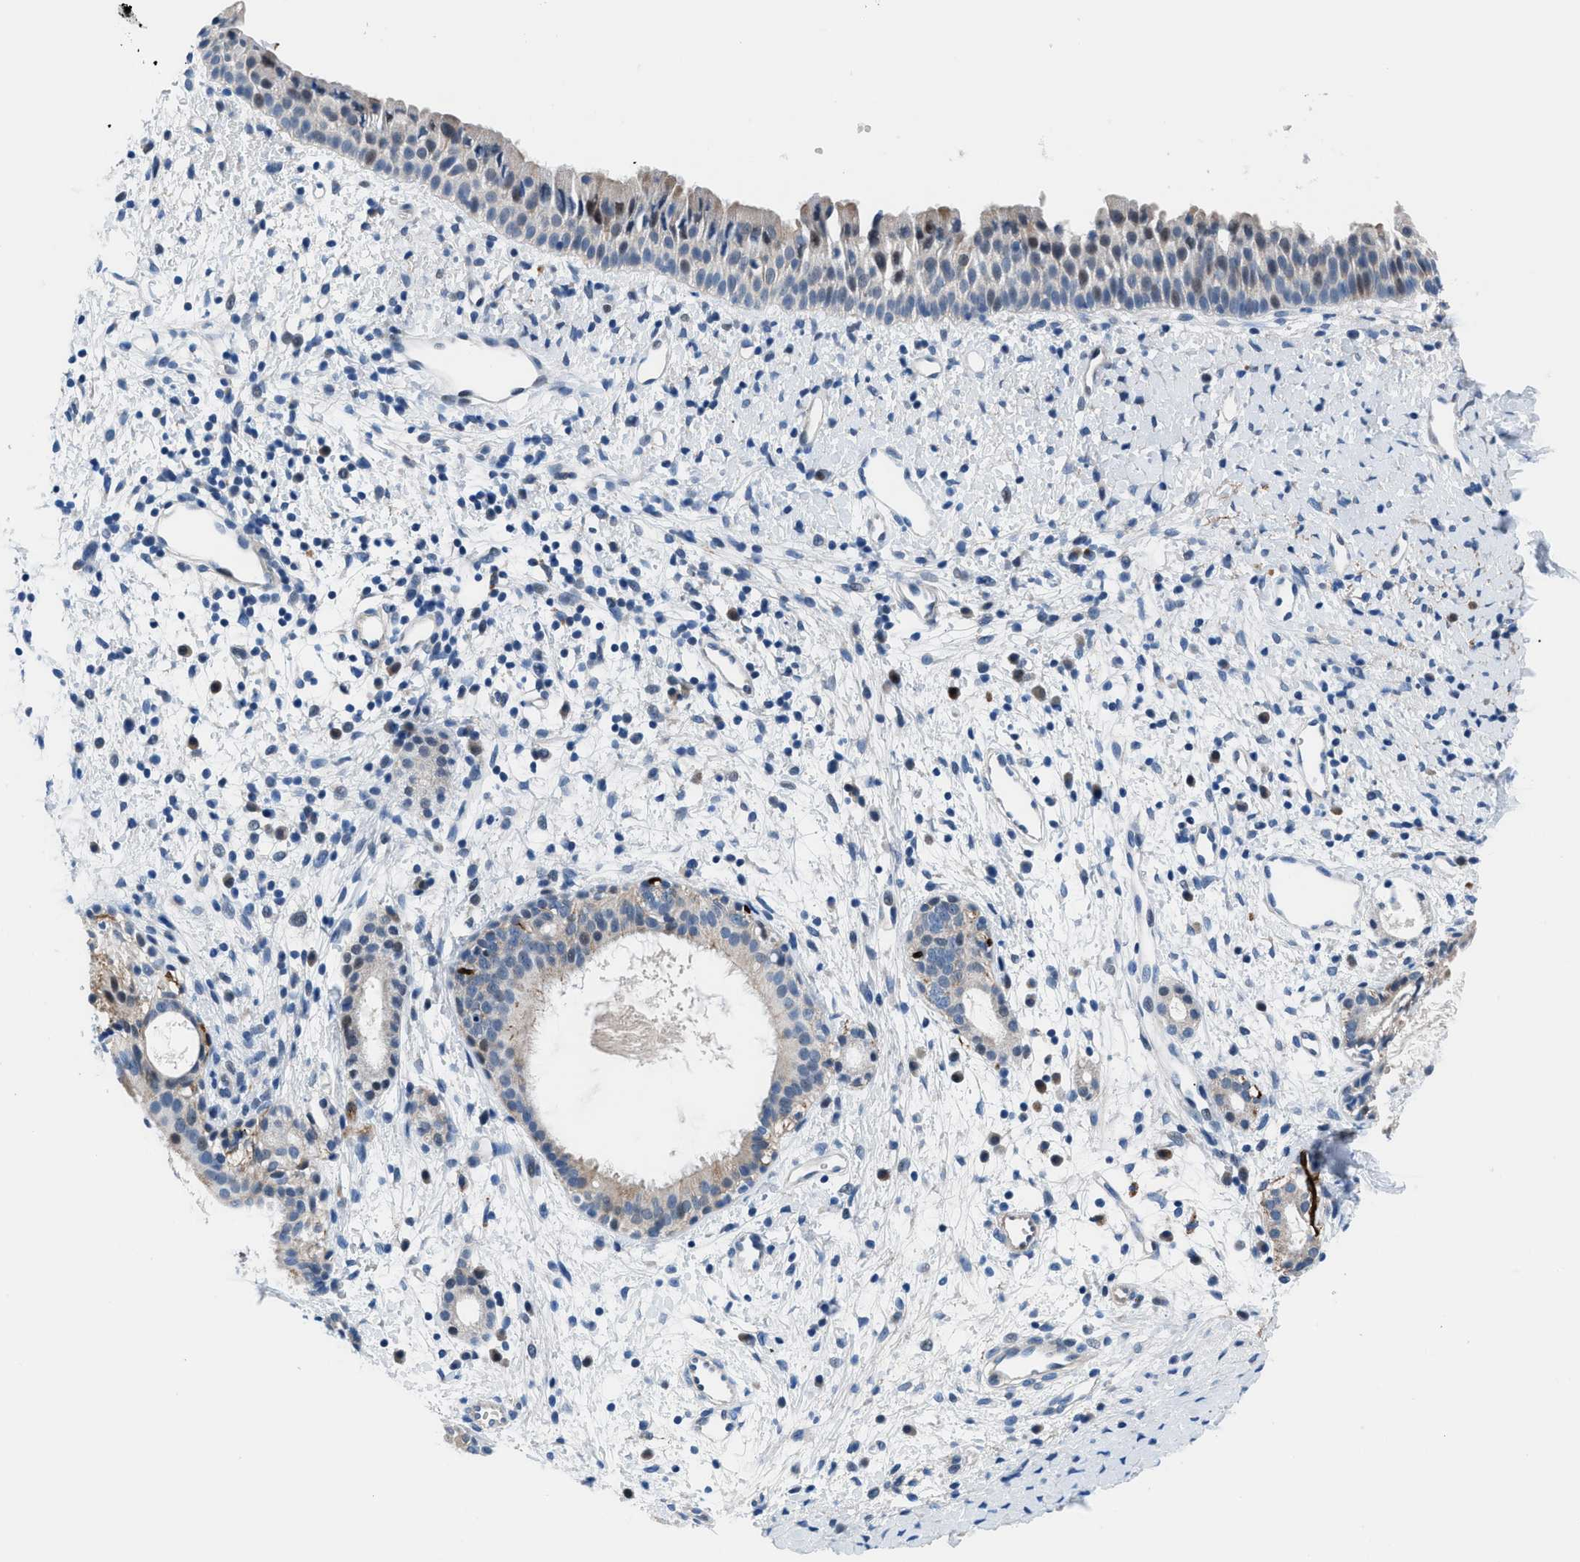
{"staining": {"intensity": "moderate", "quantity": ">75%", "location": "cytoplasmic/membranous,nuclear"}, "tissue": "nasopharynx", "cell_type": "Respiratory epithelial cells", "image_type": "normal", "snomed": [{"axis": "morphology", "description": "Normal tissue, NOS"}, {"axis": "topography", "description": "Nasopharynx"}], "caption": "Protein staining by immunohistochemistry displays moderate cytoplasmic/membranous,nuclear staining in approximately >75% of respiratory epithelial cells in normal nasopharynx.", "gene": "UAP1", "patient": {"sex": "male", "age": 22}}